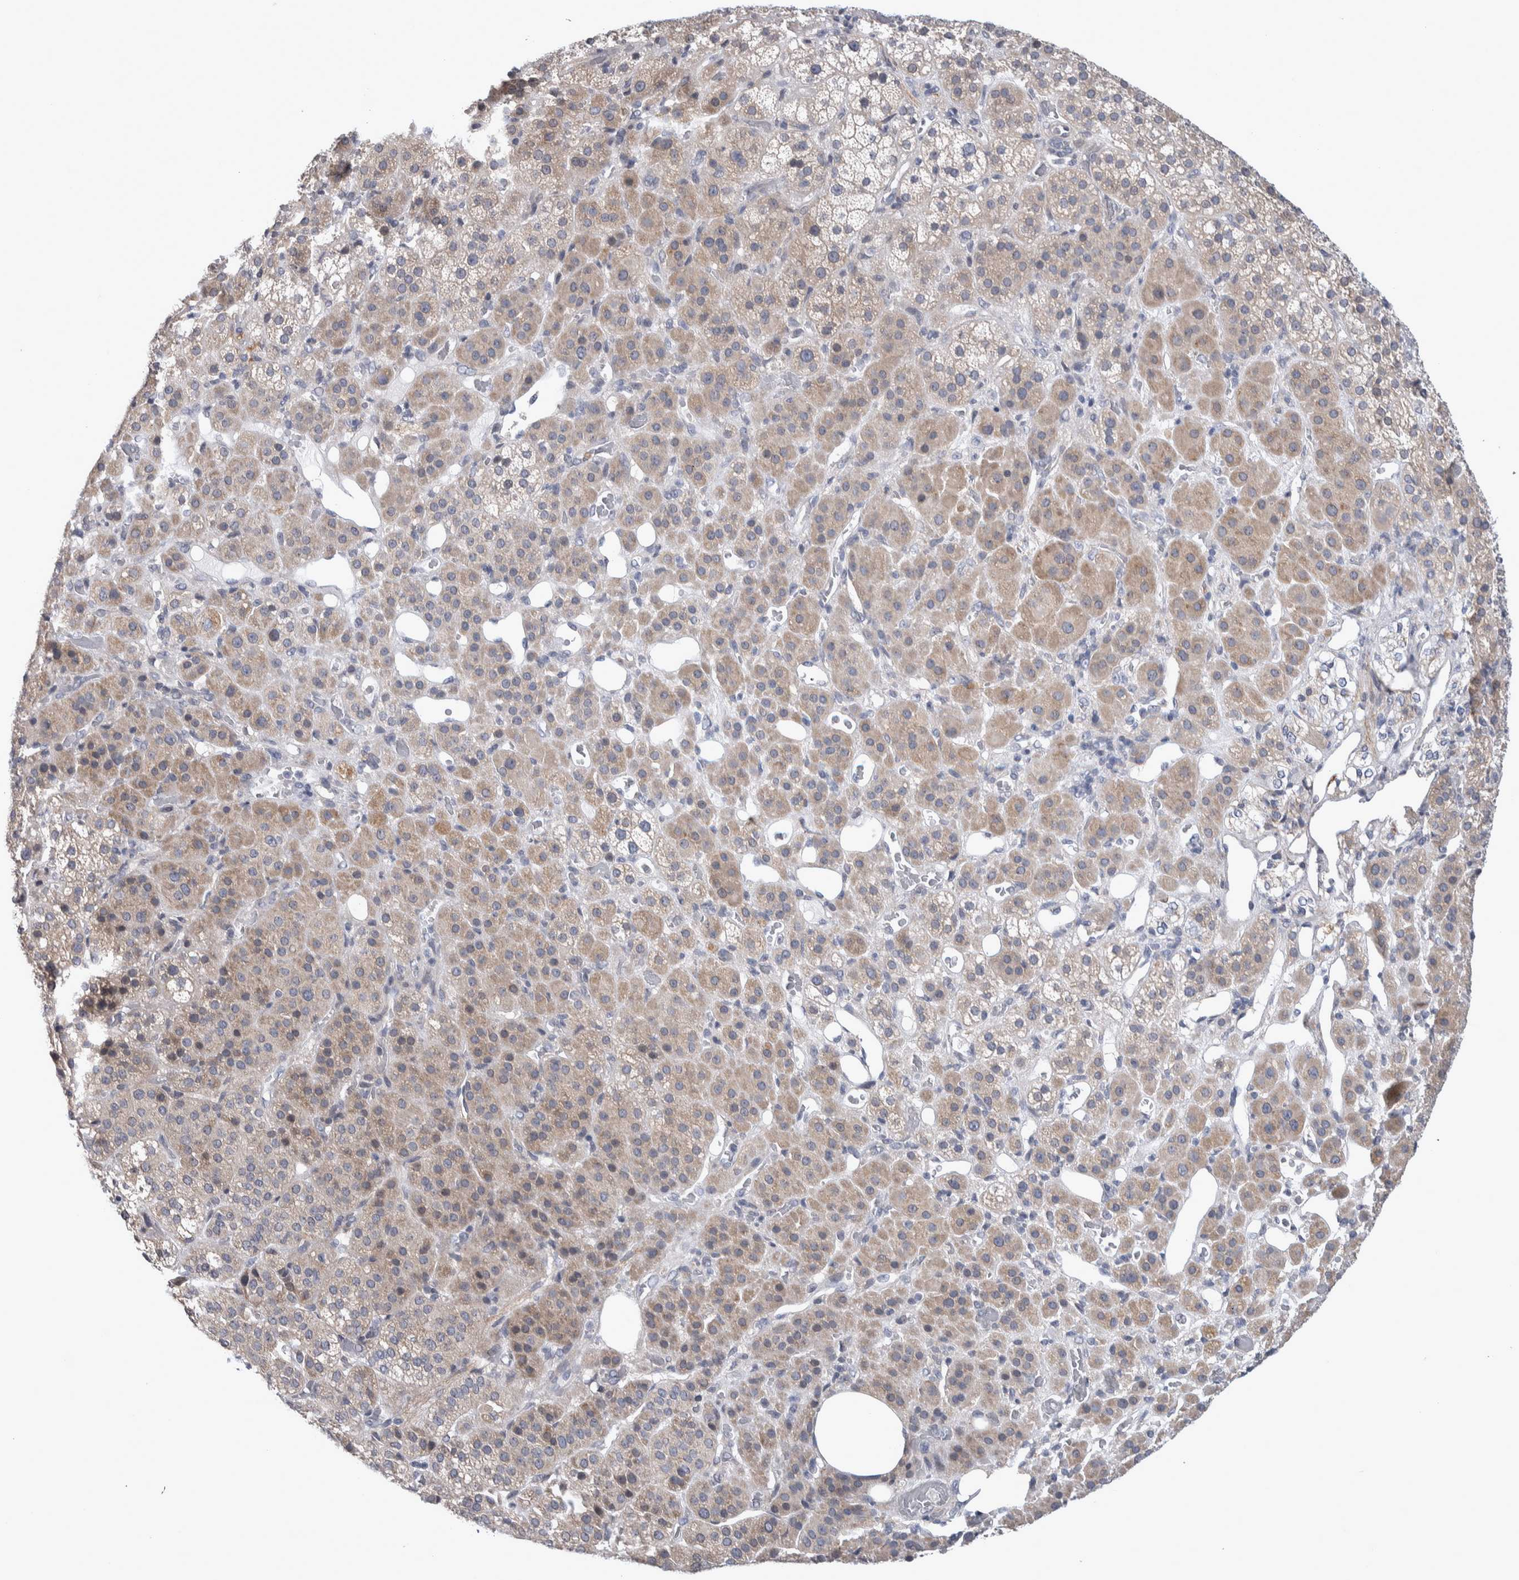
{"staining": {"intensity": "moderate", "quantity": "<25%", "location": "cytoplasmic/membranous"}, "tissue": "adrenal gland", "cell_type": "Glandular cells", "image_type": "normal", "snomed": [{"axis": "morphology", "description": "Normal tissue, NOS"}, {"axis": "topography", "description": "Adrenal gland"}], "caption": "Brown immunohistochemical staining in normal adrenal gland displays moderate cytoplasmic/membranous staining in about <25% of glandular cells. (DAB IHC with brightfield microscopy, high magnification).", "gene": "IBTK", "patient": {"sex": "male", "age": 57}}